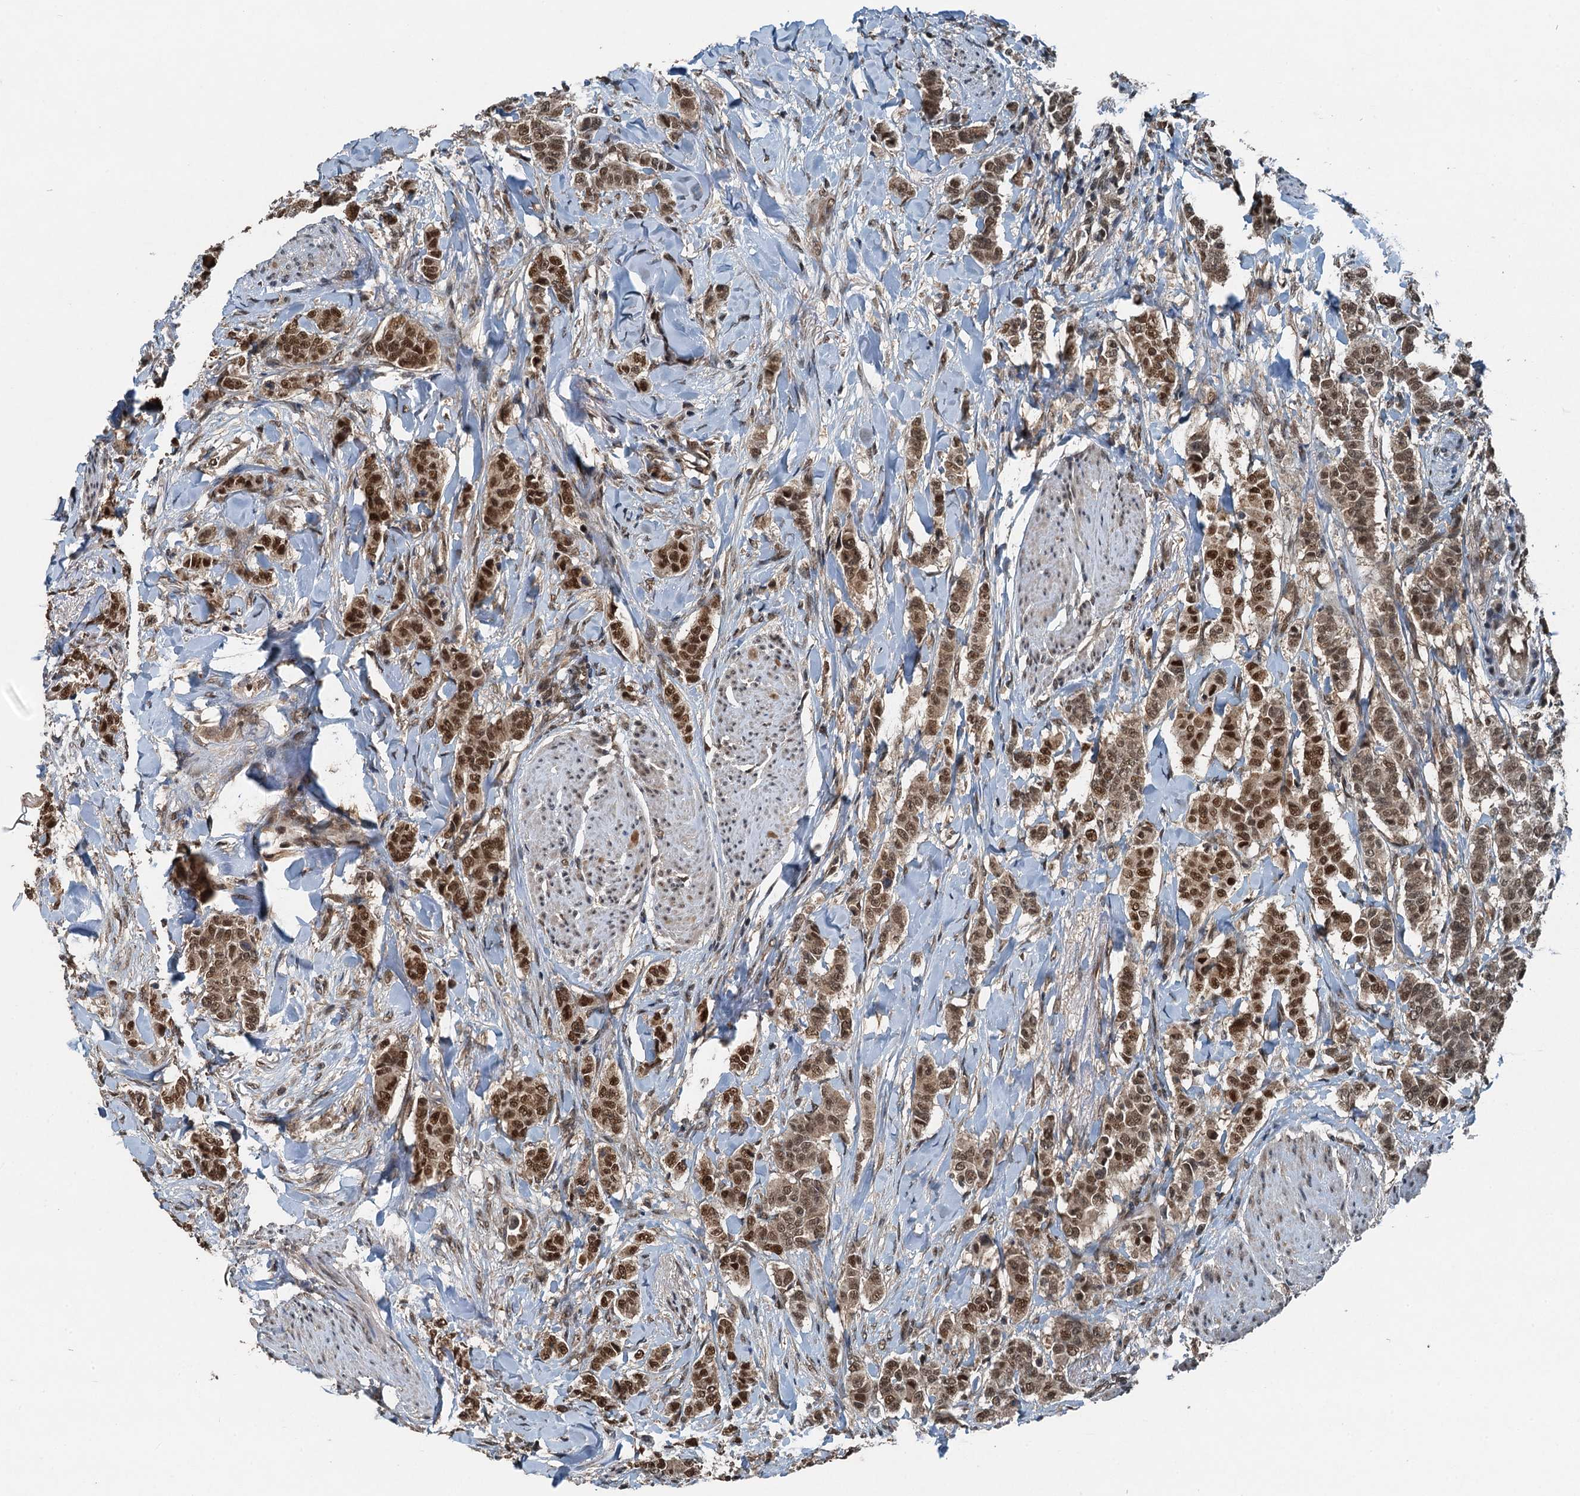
{"staining": {"intensity": "moderate", "quantity": ">75%", "location": "nuclear"}, "tissue": "breast cancer", "cell_type": "Tumor cells", "image_type": "cancer", "snomed": [{"axis": "morphology", "description": "Duct carcinoma"}, {"axis": "topography", "description": "Breast"}], "caption": "Moderate nuclear expression is appreciated in about >75% of tumor cells in breast cancer (invasive ductal carcinoma).", "gene": "UBXN6", "patient": {"sex": "female", "age": 40}}